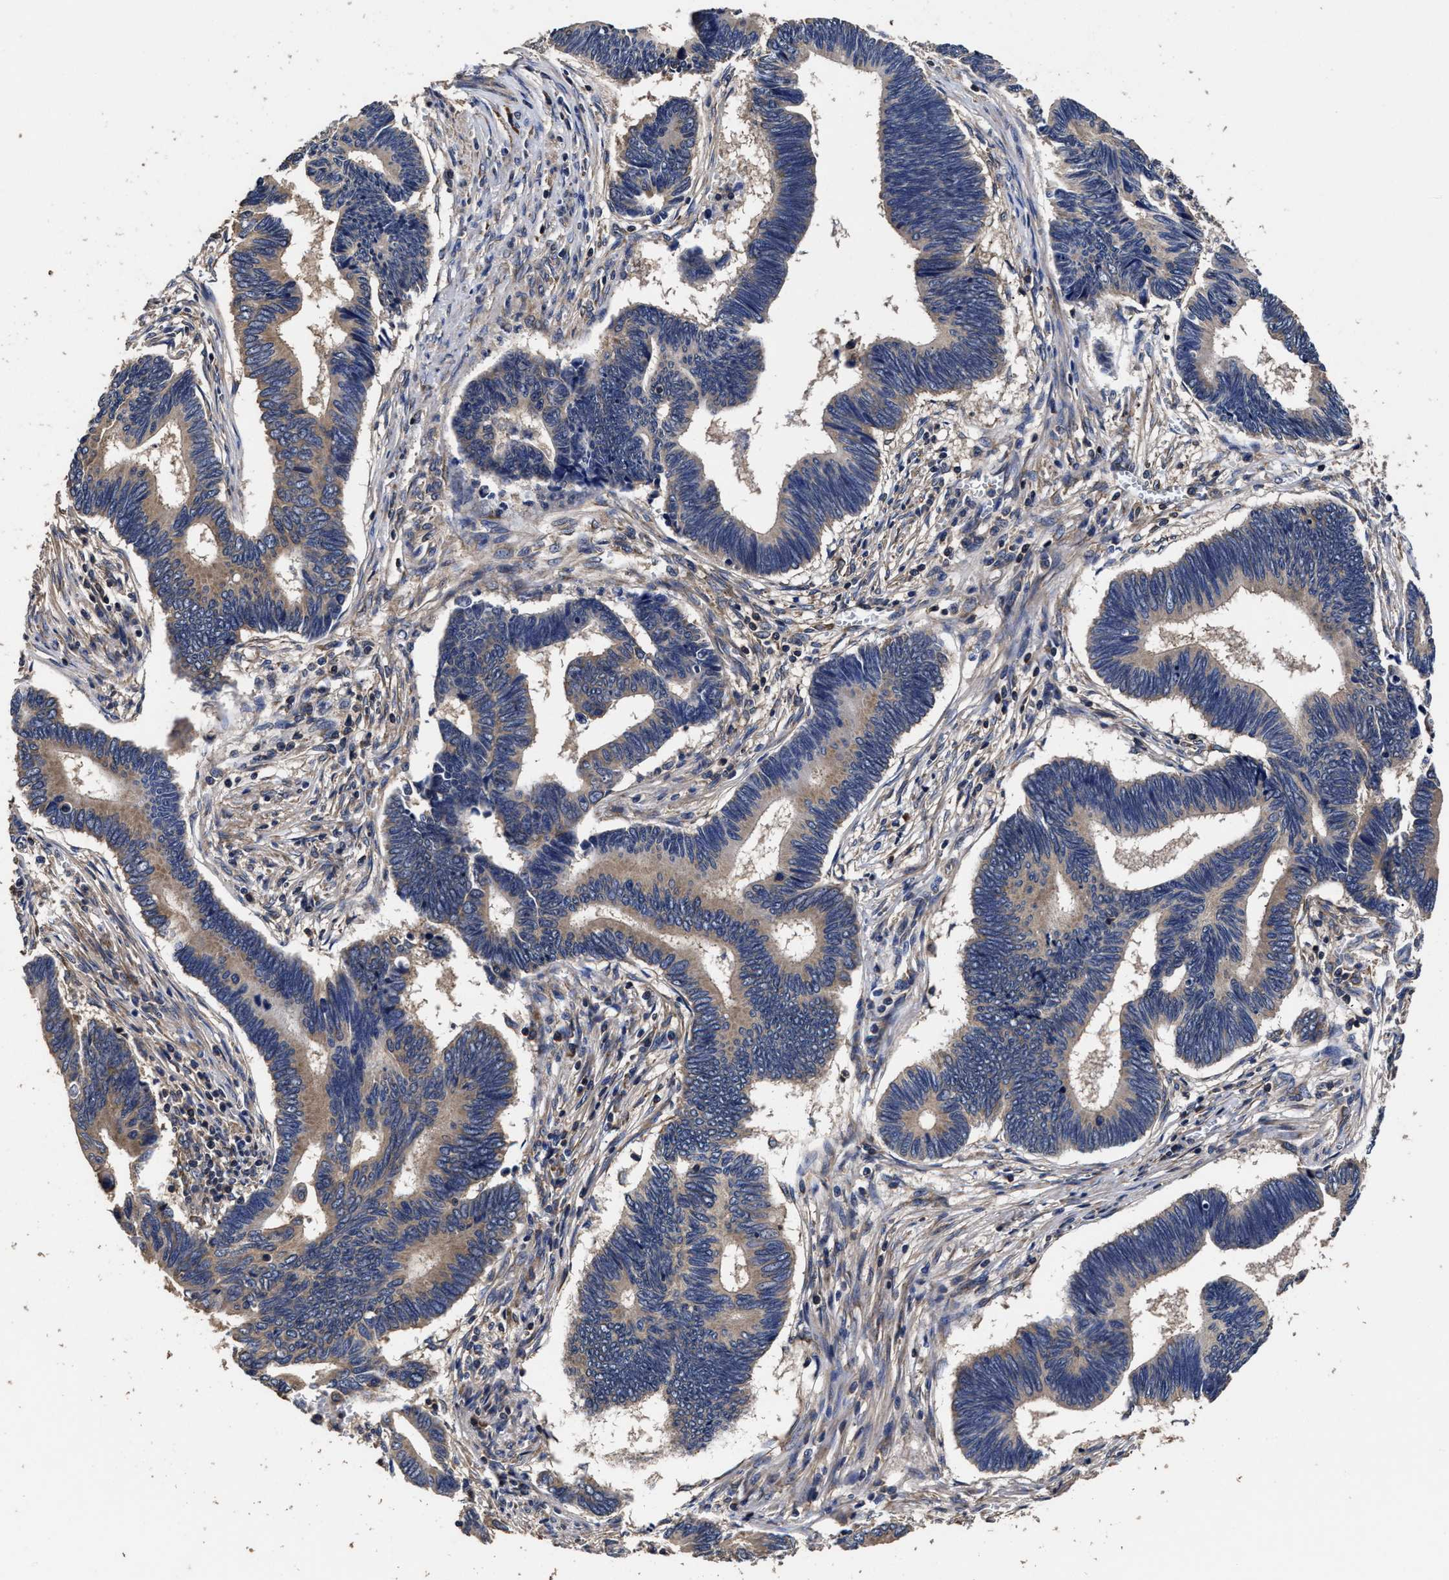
{"staining": {"intensity": "weak", "quantity": "<25%", "location": "cytoplasmic/membranous"}, "tissue": "pancreatic cancer", "cell_type": "Tumor cells", "image_type": "cancer", "snomed": [{"axis": "morphology", "description": "Adenocarcinoma, NOS"}, {"axis": "topography", "description": "Pancreas"}], "caption": "Tumor cells show no significant protein staining in pancreatic cancer (adenocarcinoma). Nuclei are stained in blue.", "gene": "AVEN", "patient": {"sex": "female", "age": 70}}